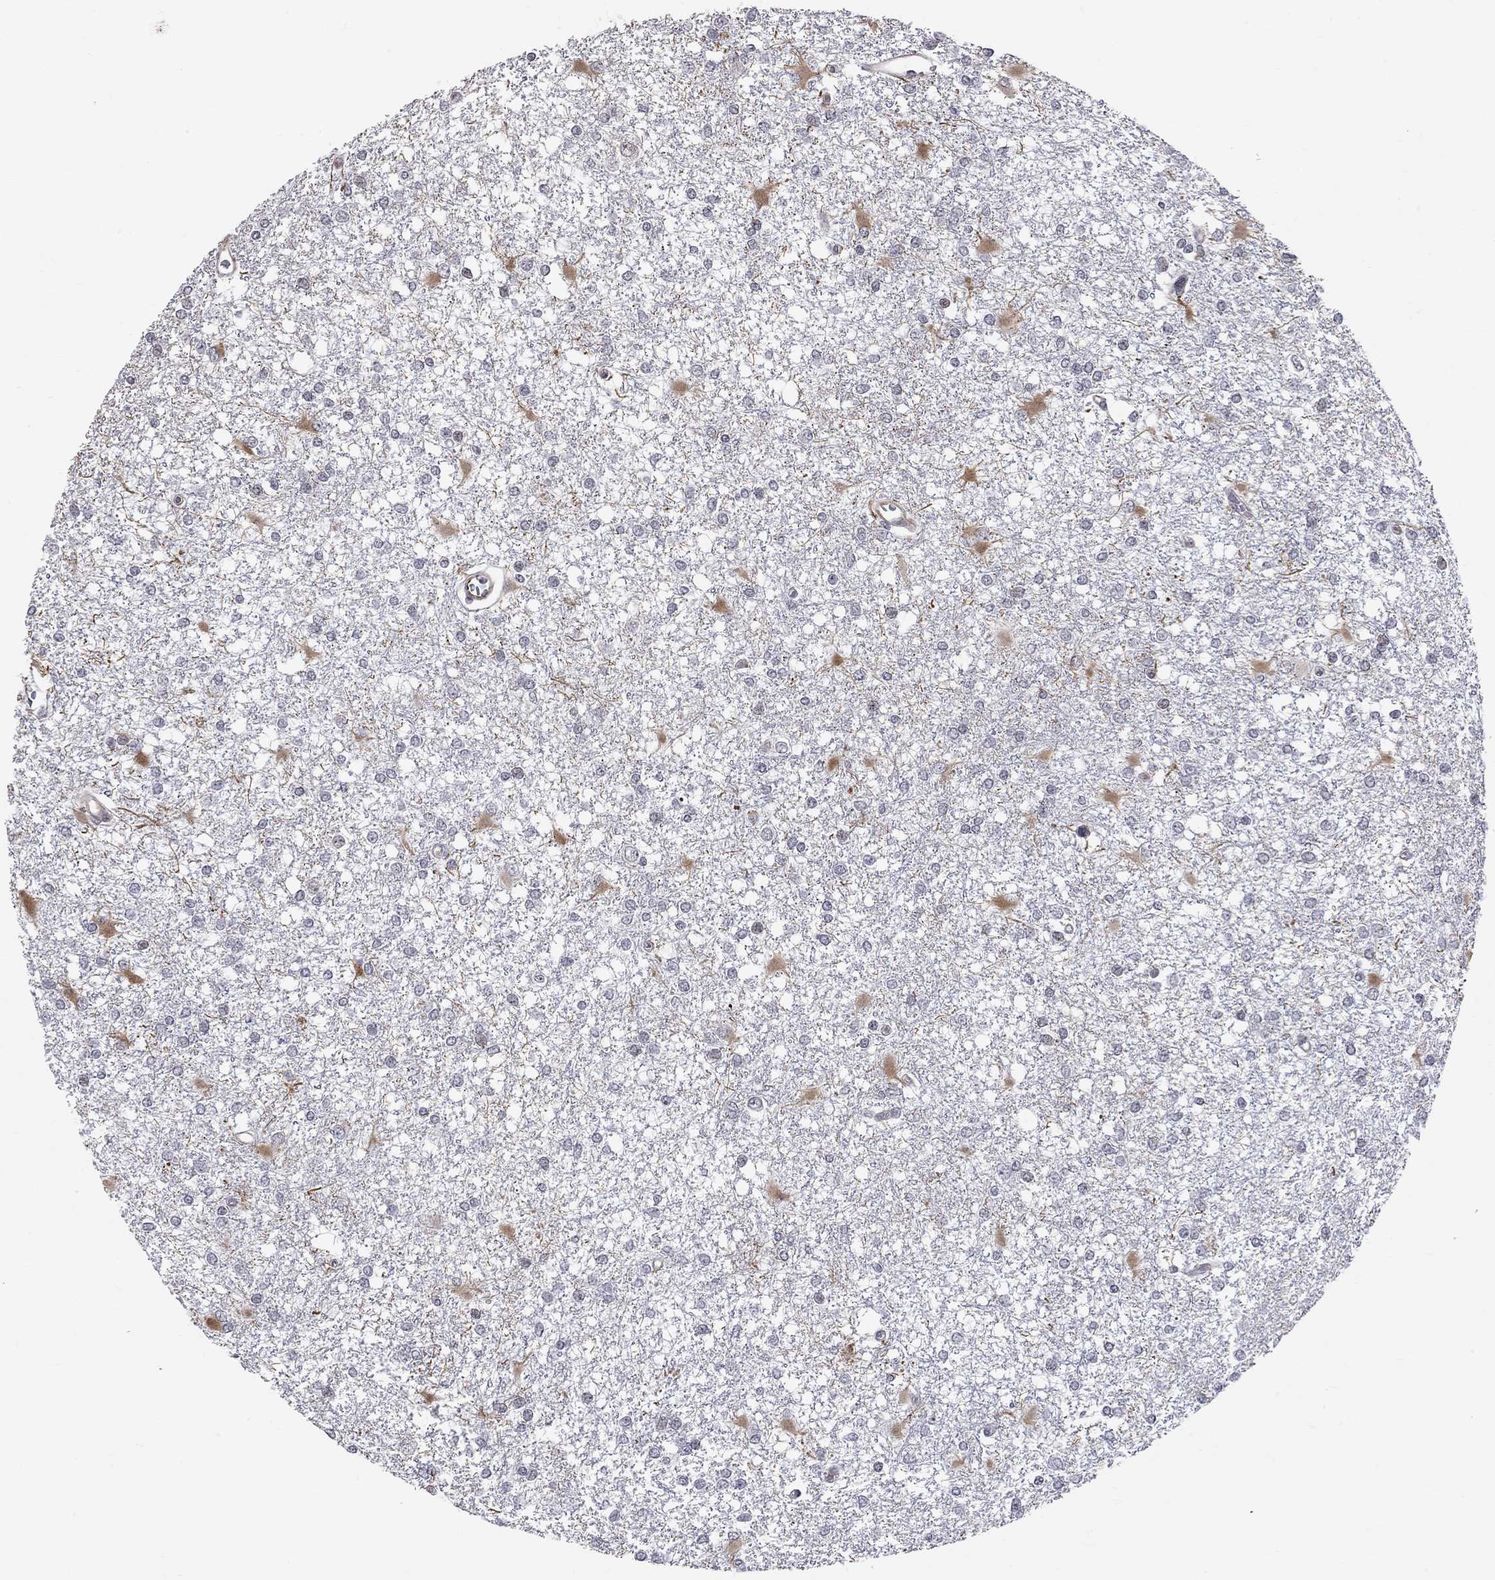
{"staining": {"intensity": "negative", "quantity": "none", "location": "none"}, "tissue": "glioma", "cell_type": "Tumor cells", "image_type": "cancer", "snomed": [{"axis": "morphology", "description": "Glioma, malignant, High grade"}, {"axis": "topography", "description": "Cerebral cortex"}], "caption": "Image shows no significant protein staining in tumor cells of malignant glioma (high-grade). (Stains: DAB (3,3'-diaminobenzidine) immunohistochemistry with hematoxylin counter stain, Microscopy: brightfield microscopy at high magnification).", "gene": "MTNR1B", "patient": {"sex": "male", "age": 79}}